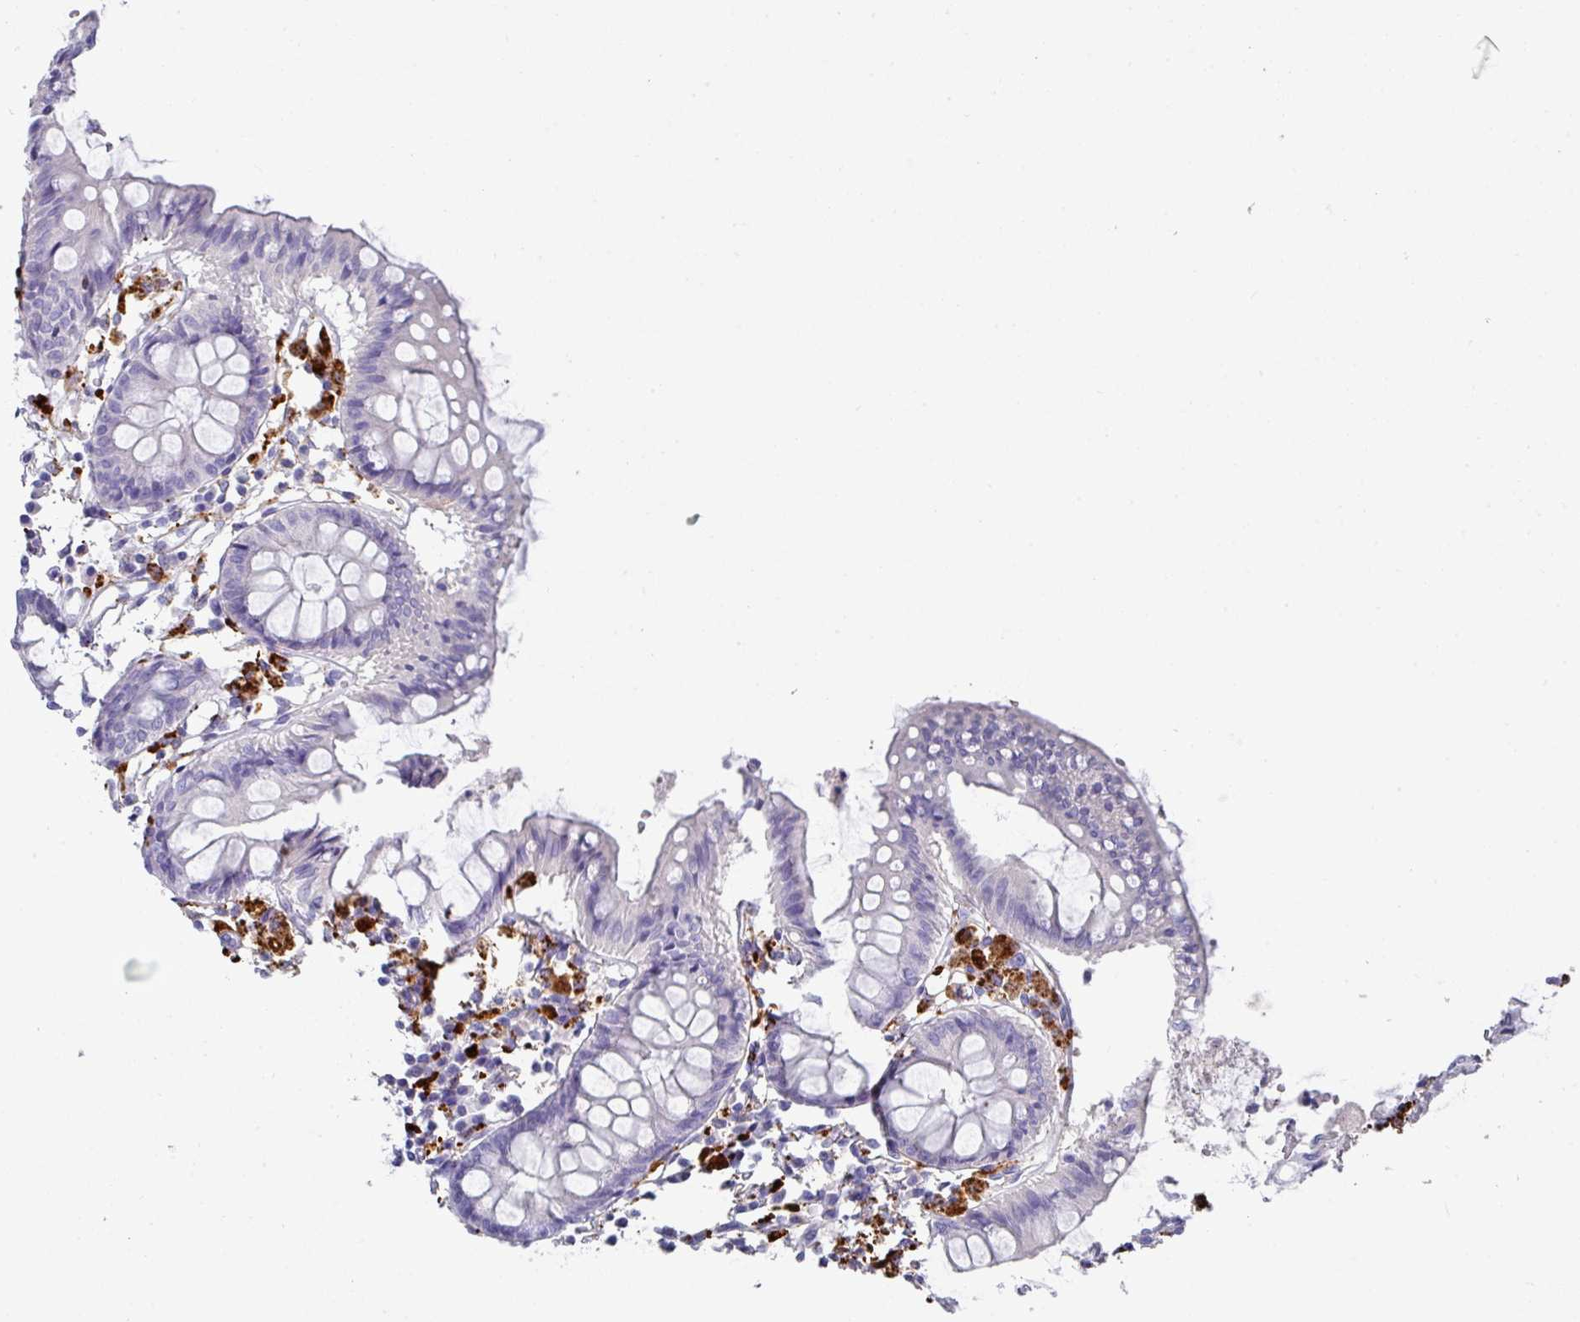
{"staining": {"intensity": "negative", "quantity": "none", "location": "none"}, "tissue": "colon", "cell_type": "Glandular cells", "image_type": "normal", "snomed": [{"axis": "morphology", "description": "Normal tissue, NOS"}, {"axis": "topography", "description": "Colon"}], "caption": "The image reveals no staining of glandular cells in unremarkable colon.", "gene": "CPVL", "patient": {"sex": "female", "age": 84}}